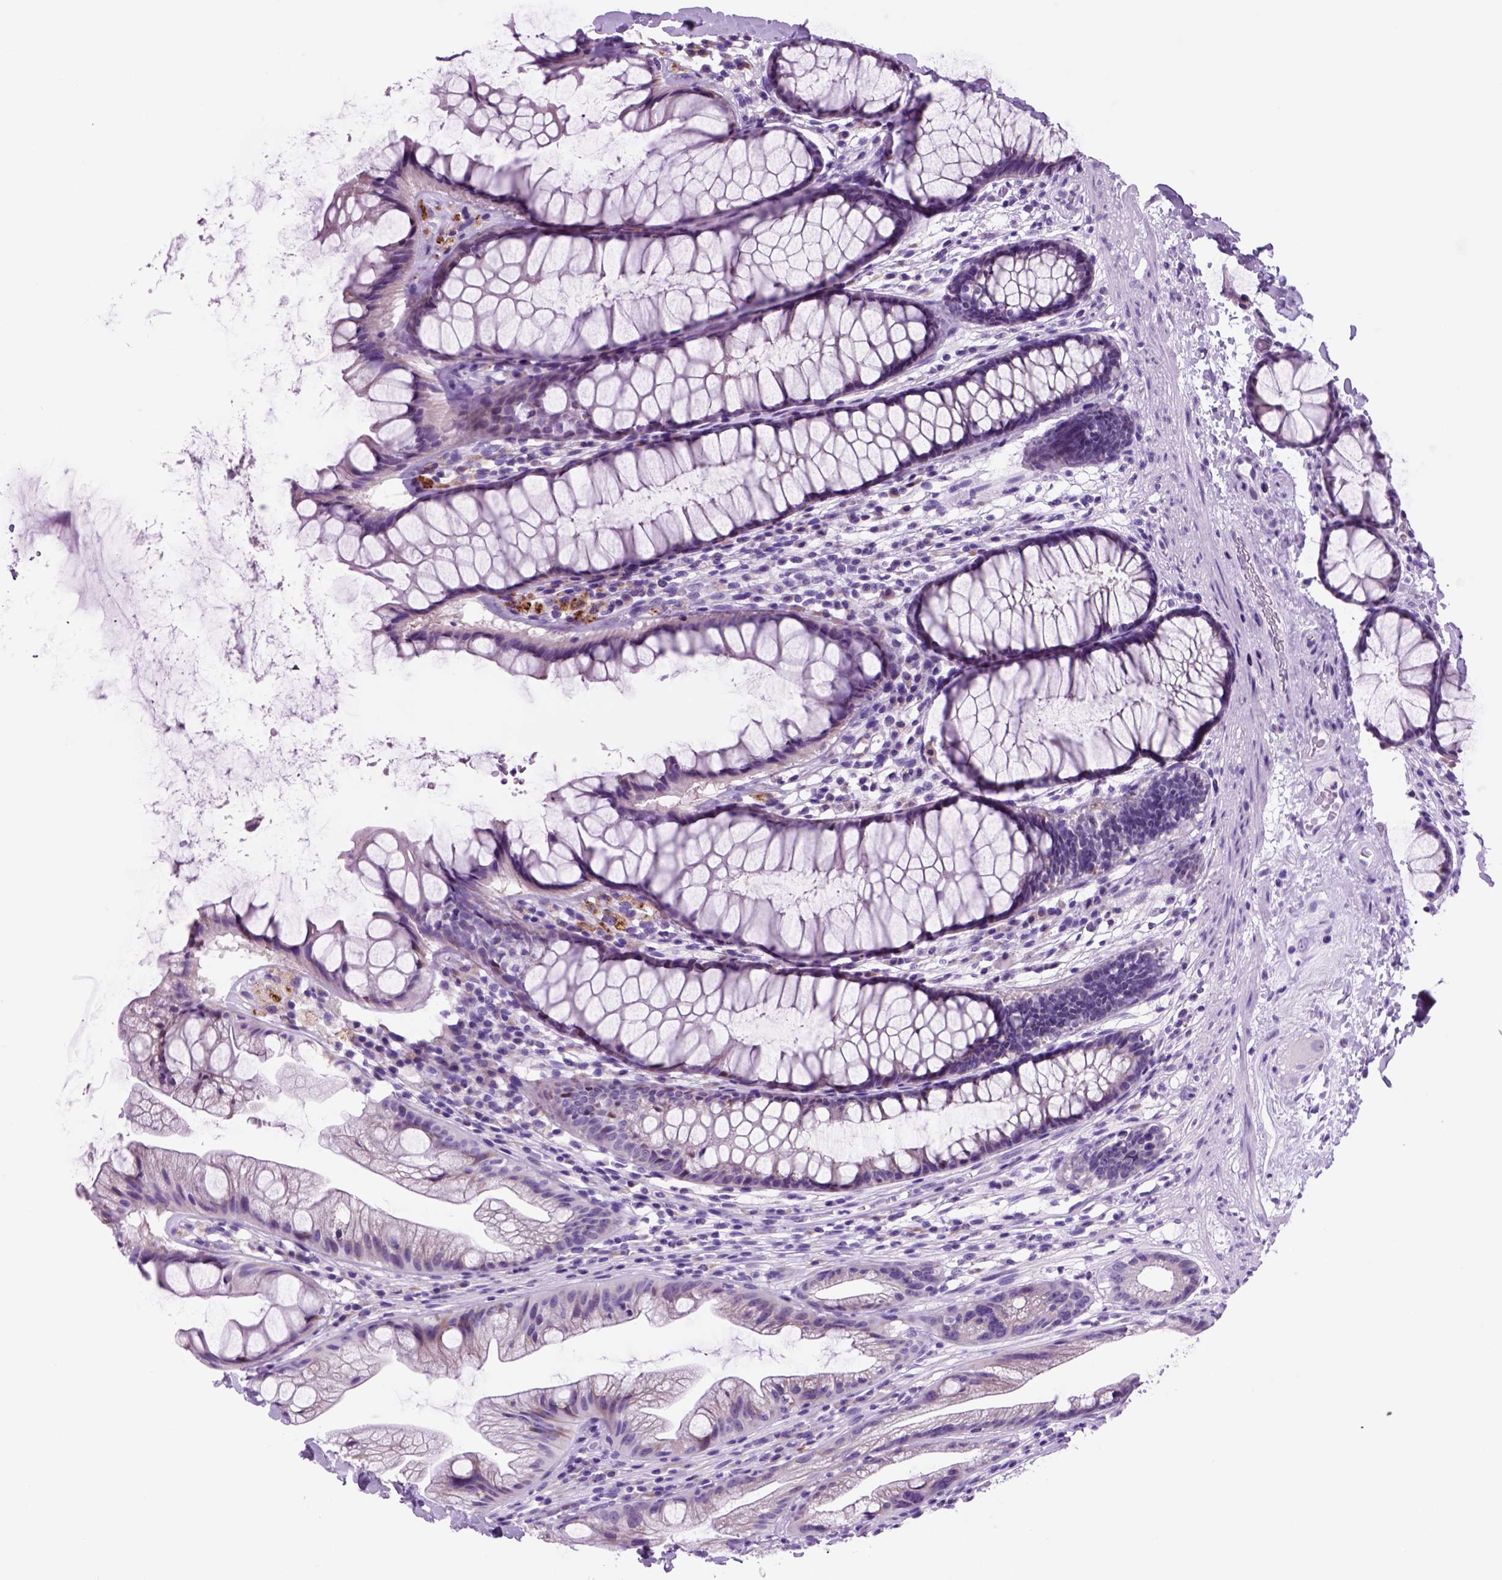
{"staining": {"intensity": "negative", "quantity": "none", "location": "none"}, "tissue": "rectum", "cell_type": "Glandular cells", "image_type": "normal", "snomed": [{"axis": "morphology", "description": "Normal tissue, NOS"}, {"axis": "topography", "description": "Rectum"}], "caption": "IHC photomicrograph of unremarkable rectum stained for a protein (brown), which displays no expression in glandular cells. (Brightfield microscopy of DAB (3,3'-diaminobenzidine) immunohistochemistry at high magnification).", "gene": "HHIPL2", "patient": {"sex": "male", "age": 72}}